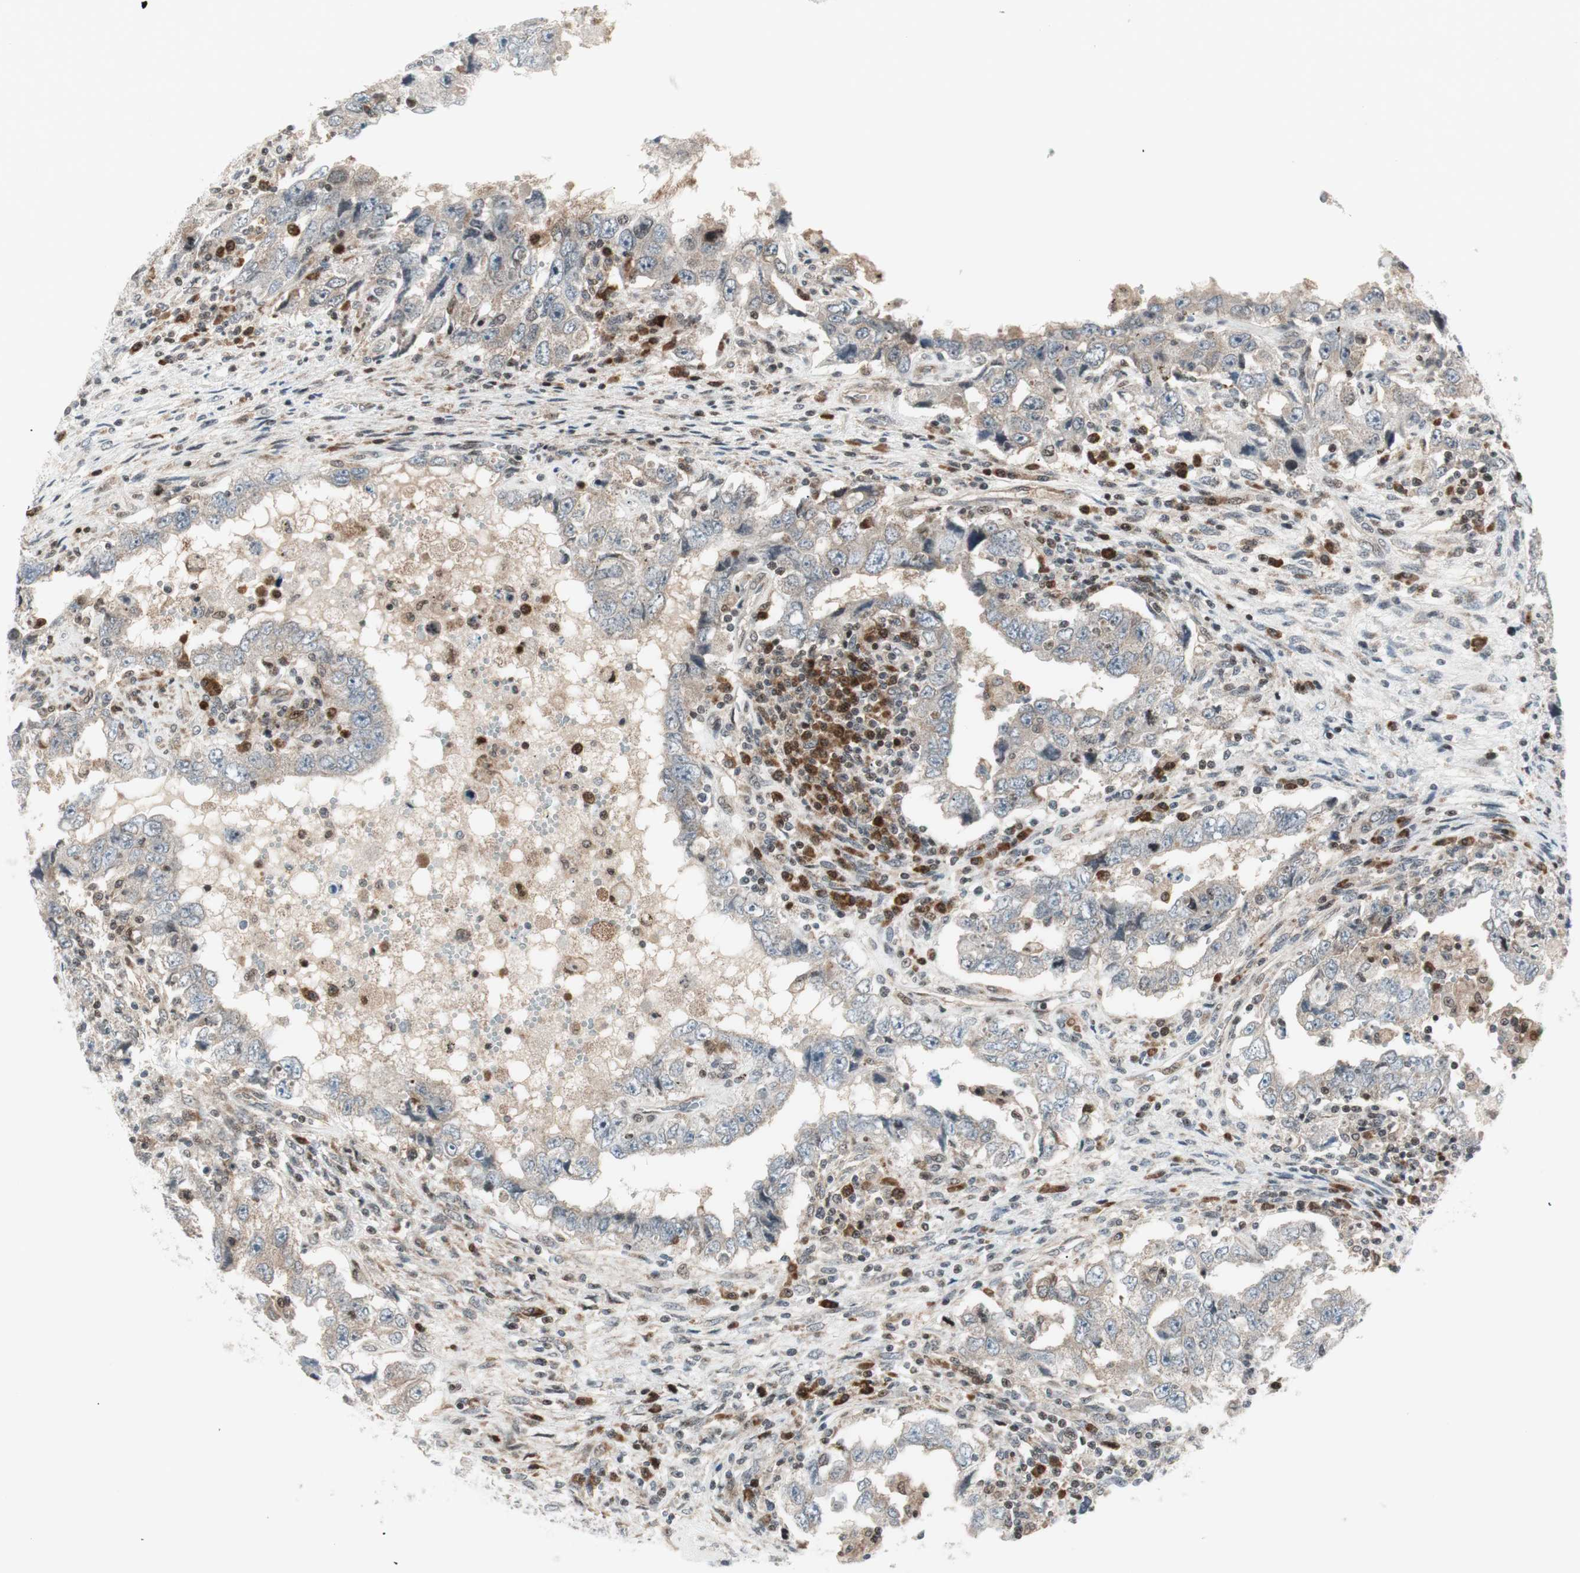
{"staining": {"intensity": "weak", "quantity": ">75%", "location": "cytoplasmic/membranous"}, "tissue": "testis cancer", "cell_type": "Tumor cells", "image_type": "cancer", "snomed": [{"axis": "morphology", "description": "Carcinoma, Embryonal, NOS"}, {"axis": "topography", "description": "Testis"}], "caption": "Tumor cells display weak cytoplasmic/membranous positivity in approximately >75% of cells in testis embryonal carcinoma.", "gene": "TPT1", "patient": {"sex": "male", "age": 26}}